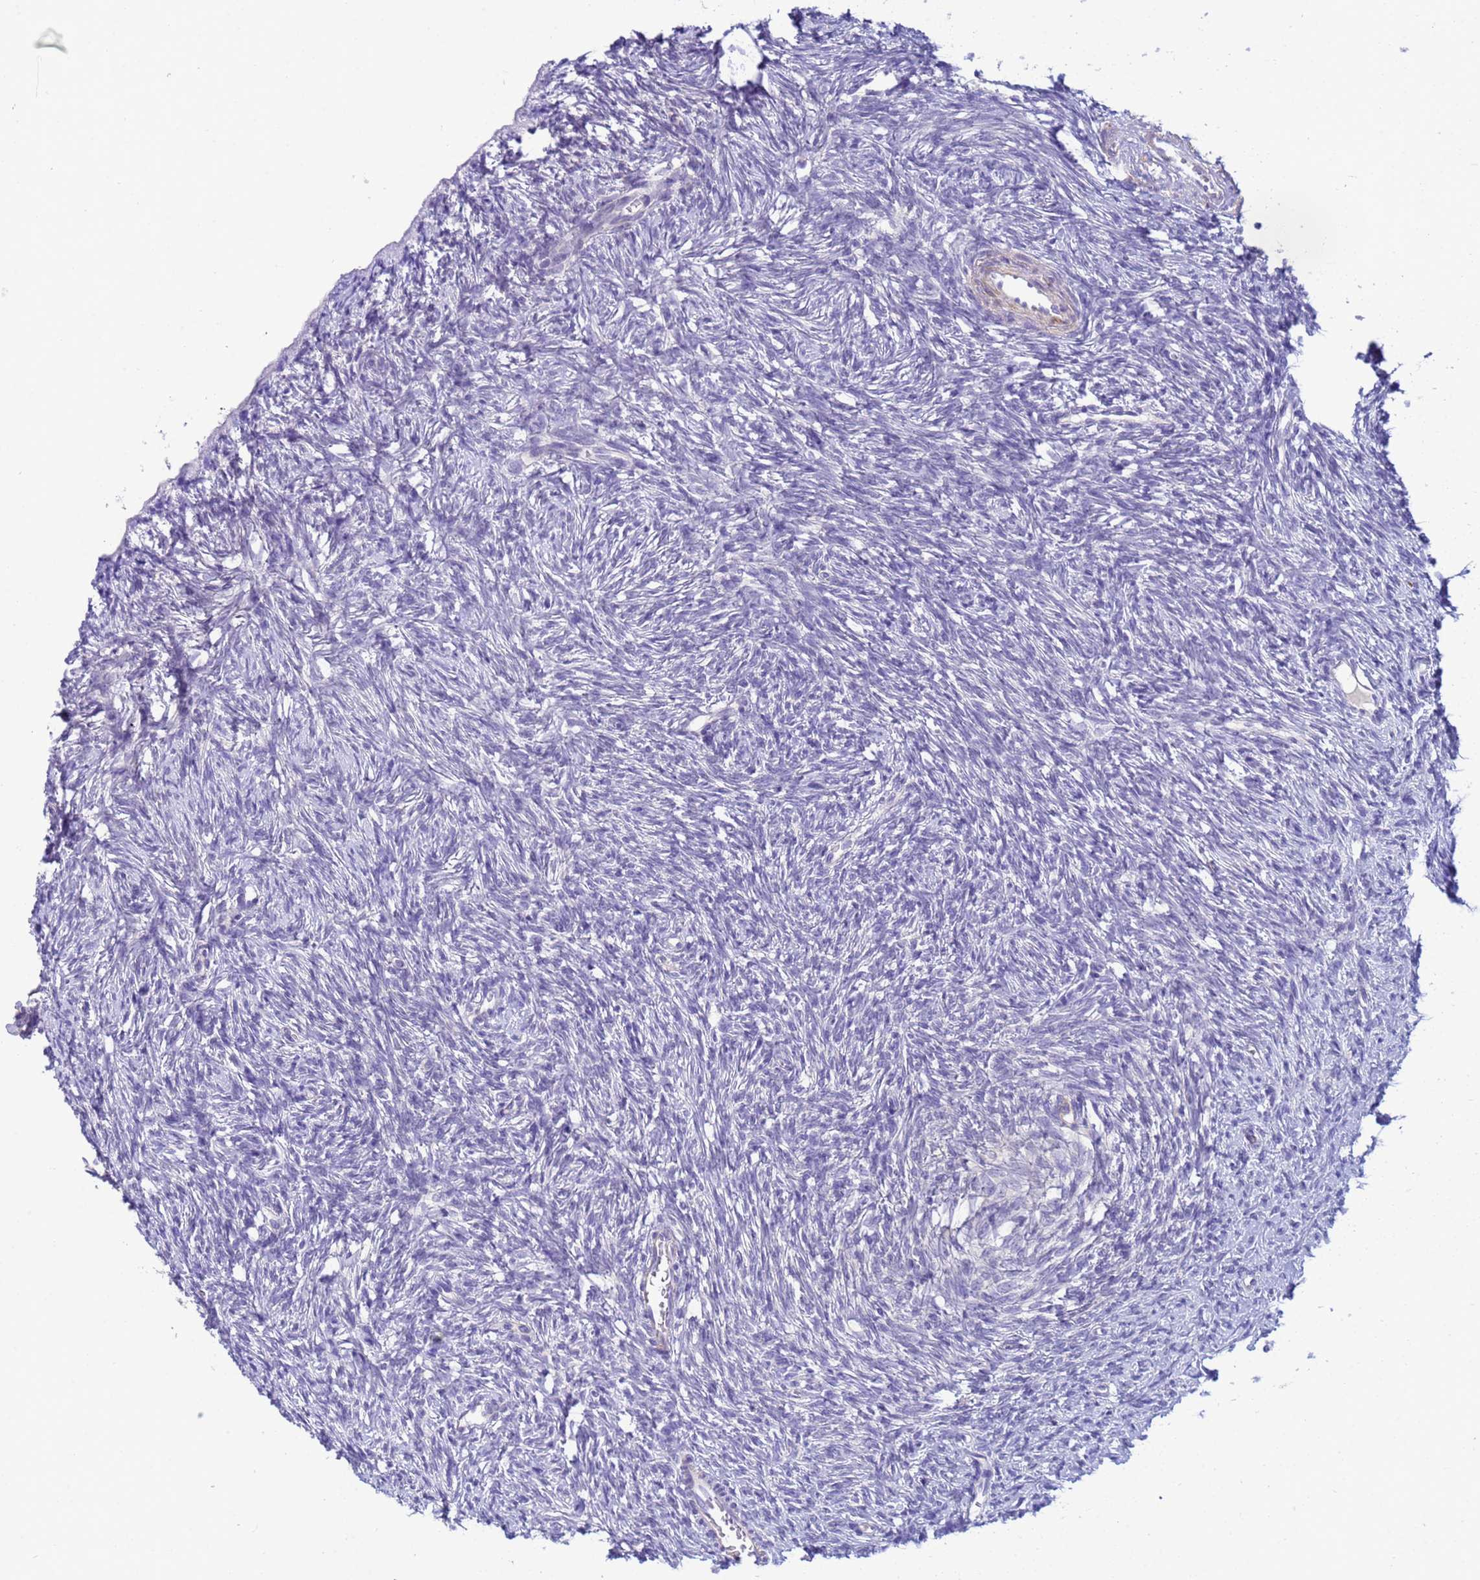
{"staining": {"intensity": "negative", "quantity": "none", "location": "none"}, "tissue": "ovary", "cell_type": "Ovarian stroma cells", "image_type": "normal", "snomed": [{"axis": "morphology", "description": "Normal tissue, NOS"}, {"axis": "topography", "description": "Ovary"}], "caption": "A micrograph of ovary stained for a protein exhibits no brown staining in ovarian stroma cells.", "gene": "KLHL13", "patient": {"sex": "female", "age": 51}}